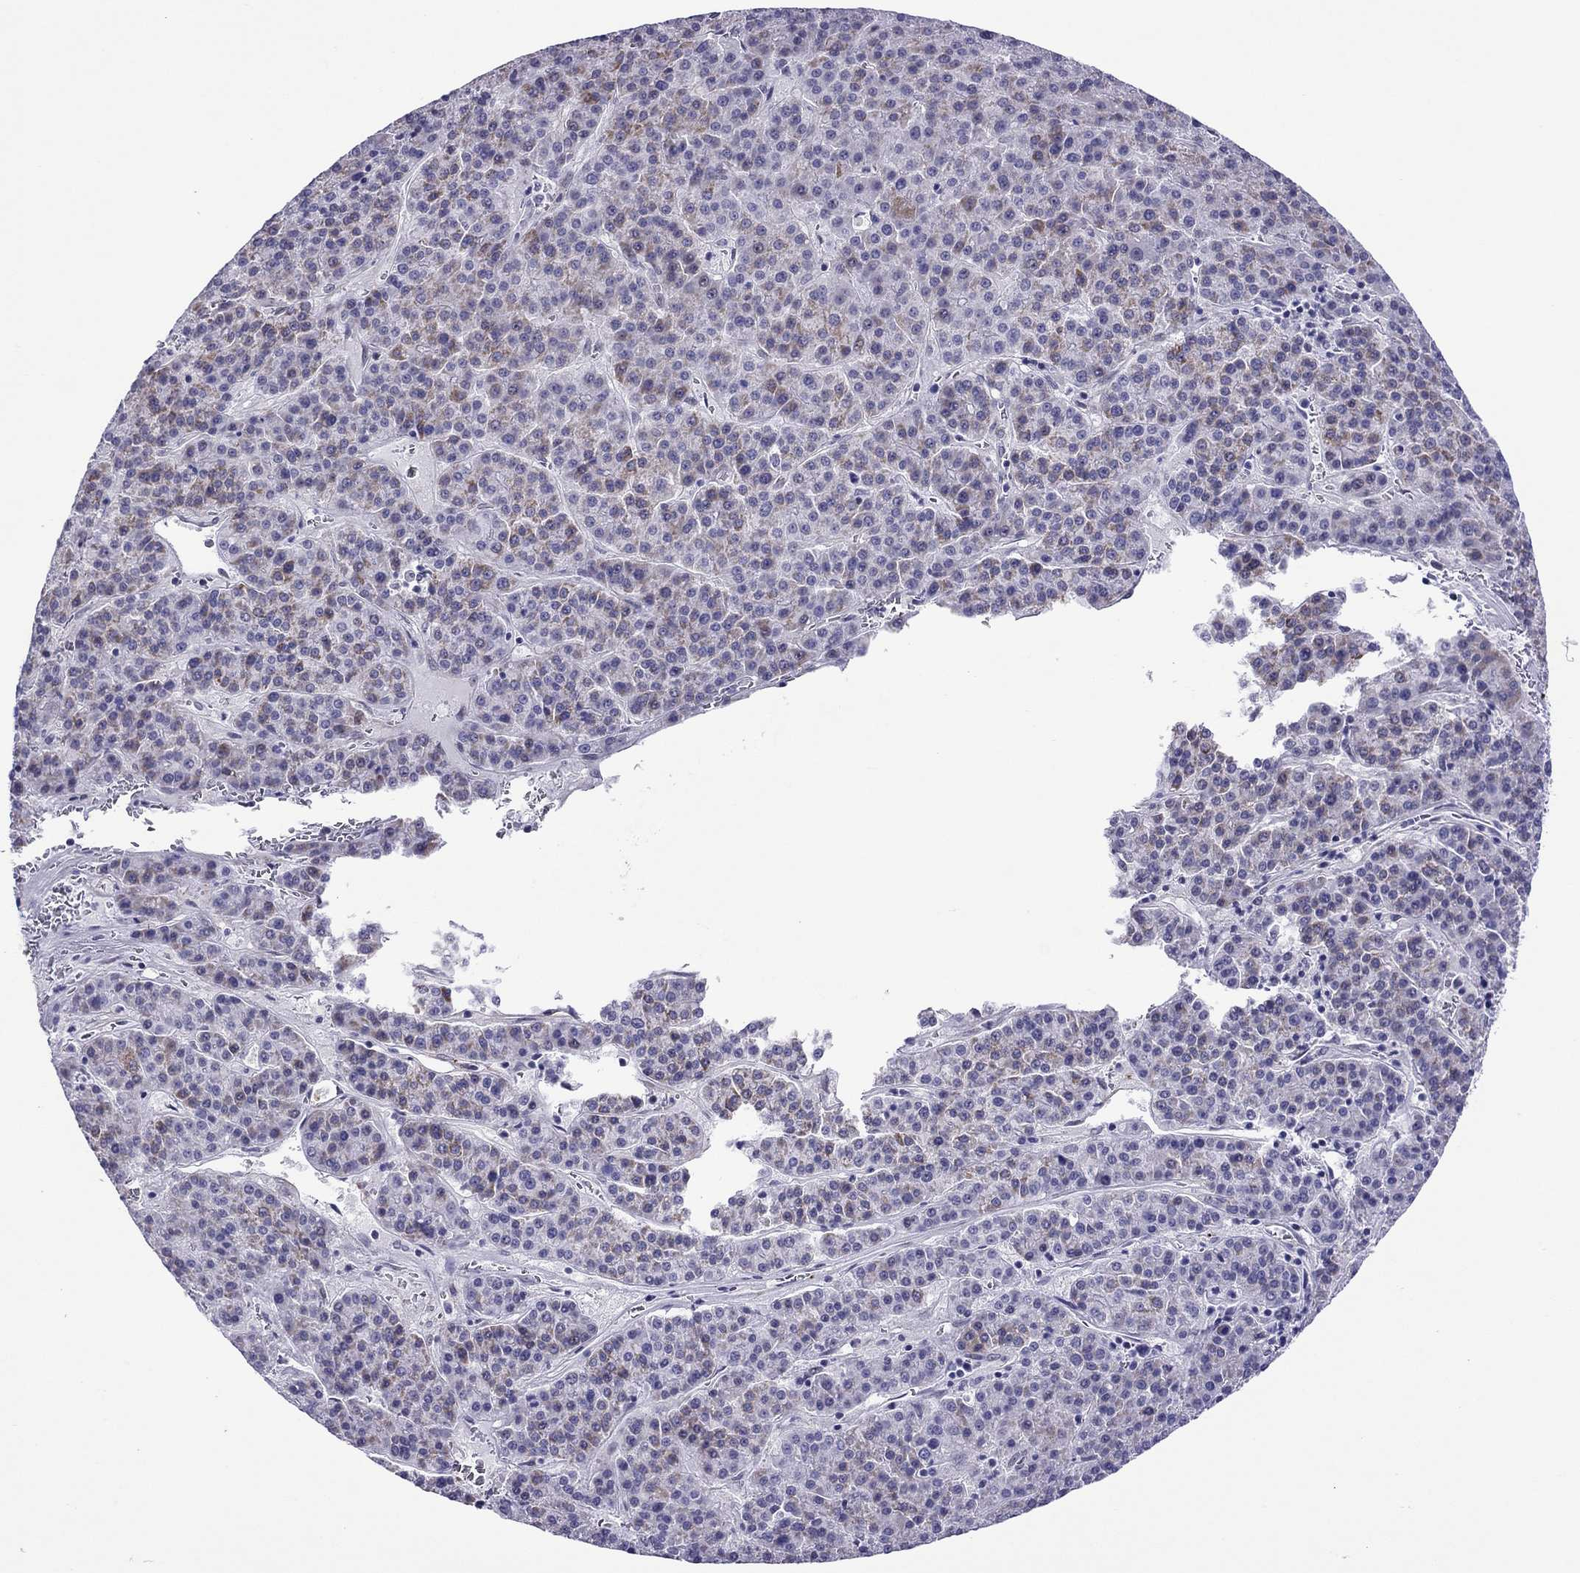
{"staining": {"intensity": "moderate", "quantity": "<25%", "location": "cytoplasmic/membranous"}, "tissue": "liver cancer", "cell_type": "Tumor cells", "image_type": "cancer", "snomed": [{"axis": "morphology", "description": "Carcinoma, Hepatocellular, NOS"}, {"axis": "topography", "description": "Liver"}], "caption": "IHC (DAB (3,3'-diaminobenzidine)) staining of human liver cancer shows moderate cytoplasmic/membranous protein staining in approximately <25% of tumor cells. (Brightfield microscopy of DAB IHC at high magnification).", "gene": "ZNF646", "patient": {"sex": "female", "age": 58}}